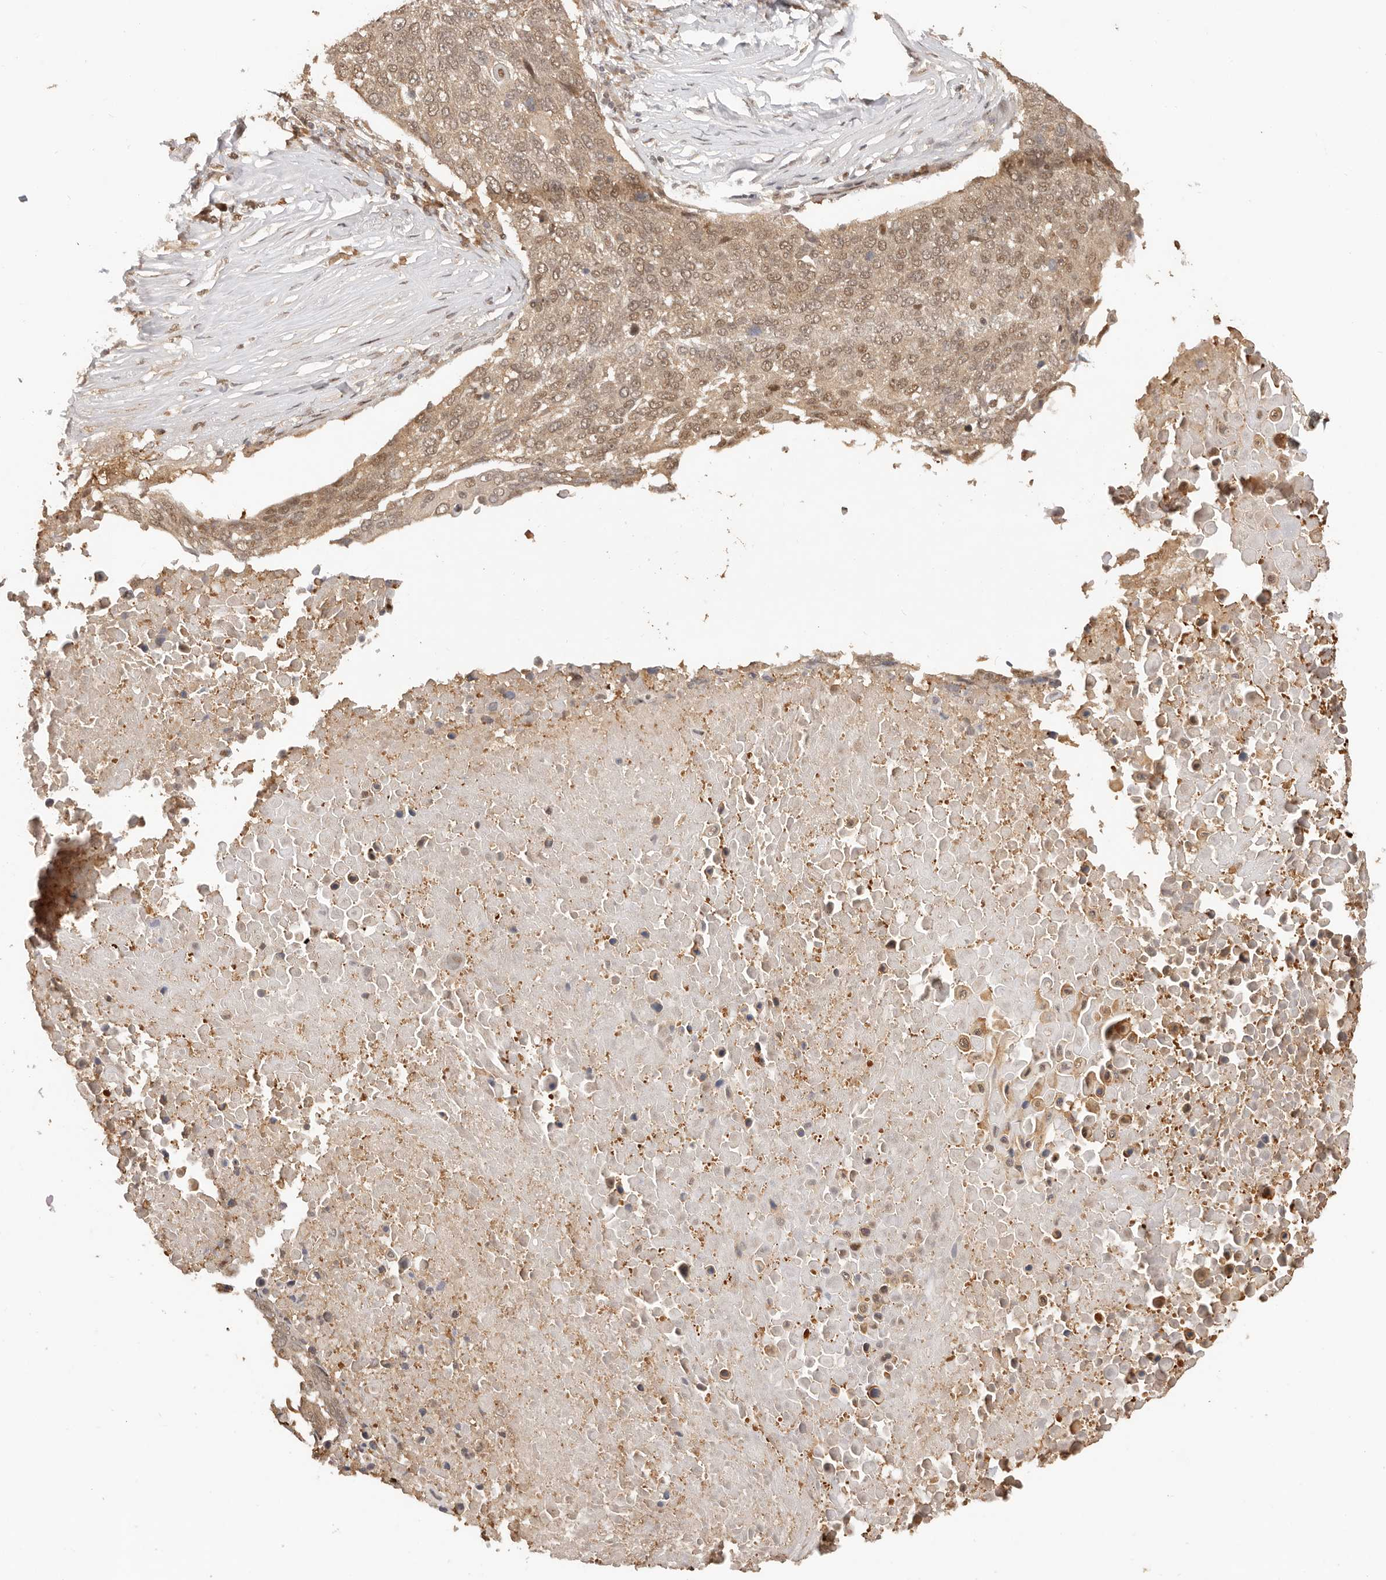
{"staining": {"intensity": "moderate", "quantity": ">75%", "location": "cytoplasmic/membranous,nuclear"}, "tissue": "lung cancer", "cell_type": "Tumor cells", "image_type": "cancer", "snomed": [{"axis": "morphology", "description": "Squamous cell carcinoma, NOS"}, {"axis": "topography", "description": "Lung"}], "caption": "High-magnification brightfield microscopy of lung cancer stained with DAB (3,3'-diaminobenzidine) (brown) and counterstained with hematoxylin (blue). tumor cells exhibit moderate cytoplasmic/membranous and nuclear staining is identified in approximately>75% of cells. Nuclei are stained in blue.", "gene": "PSMA5", "patient": {"sex": "male", "age": 66}}